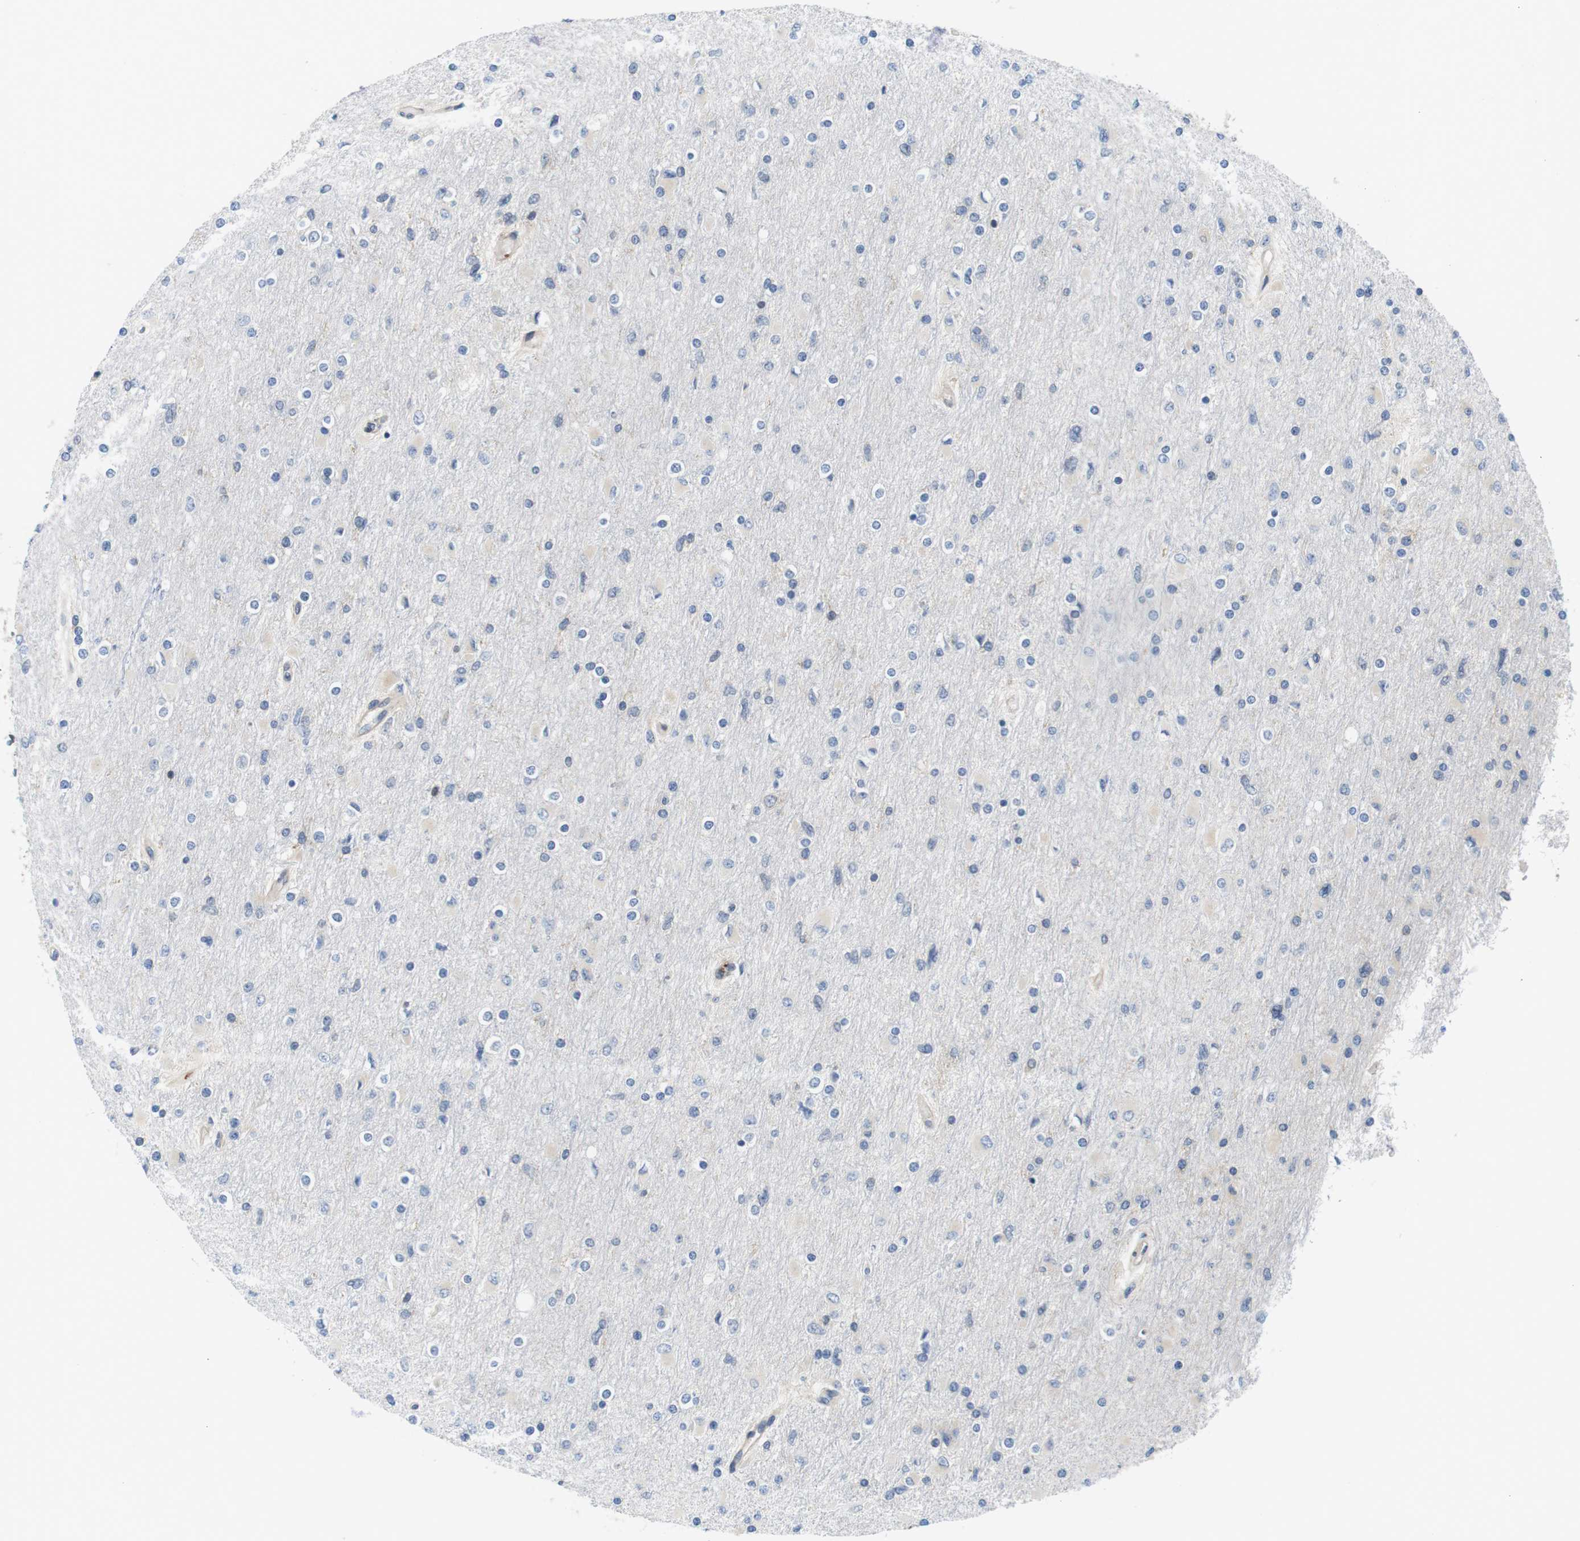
{"staining": {"intensity": "negative", "quantity": "none", "location": "none"}, "tissue": "glioma", "cell_type": "Tumor cells", "image_type": "cancer", "snomed": [{"axis": "morphology", "description": "Glioma, malignant, High grade"}, {"axis": "topography", "description": "Cerebral cortex"}], "caption": "Immunohistochemical staining of glioma shows no significant positivity in tumor cells.", "gene": "HERPUD2", "patient": {"sex": "female", "age": 36}}